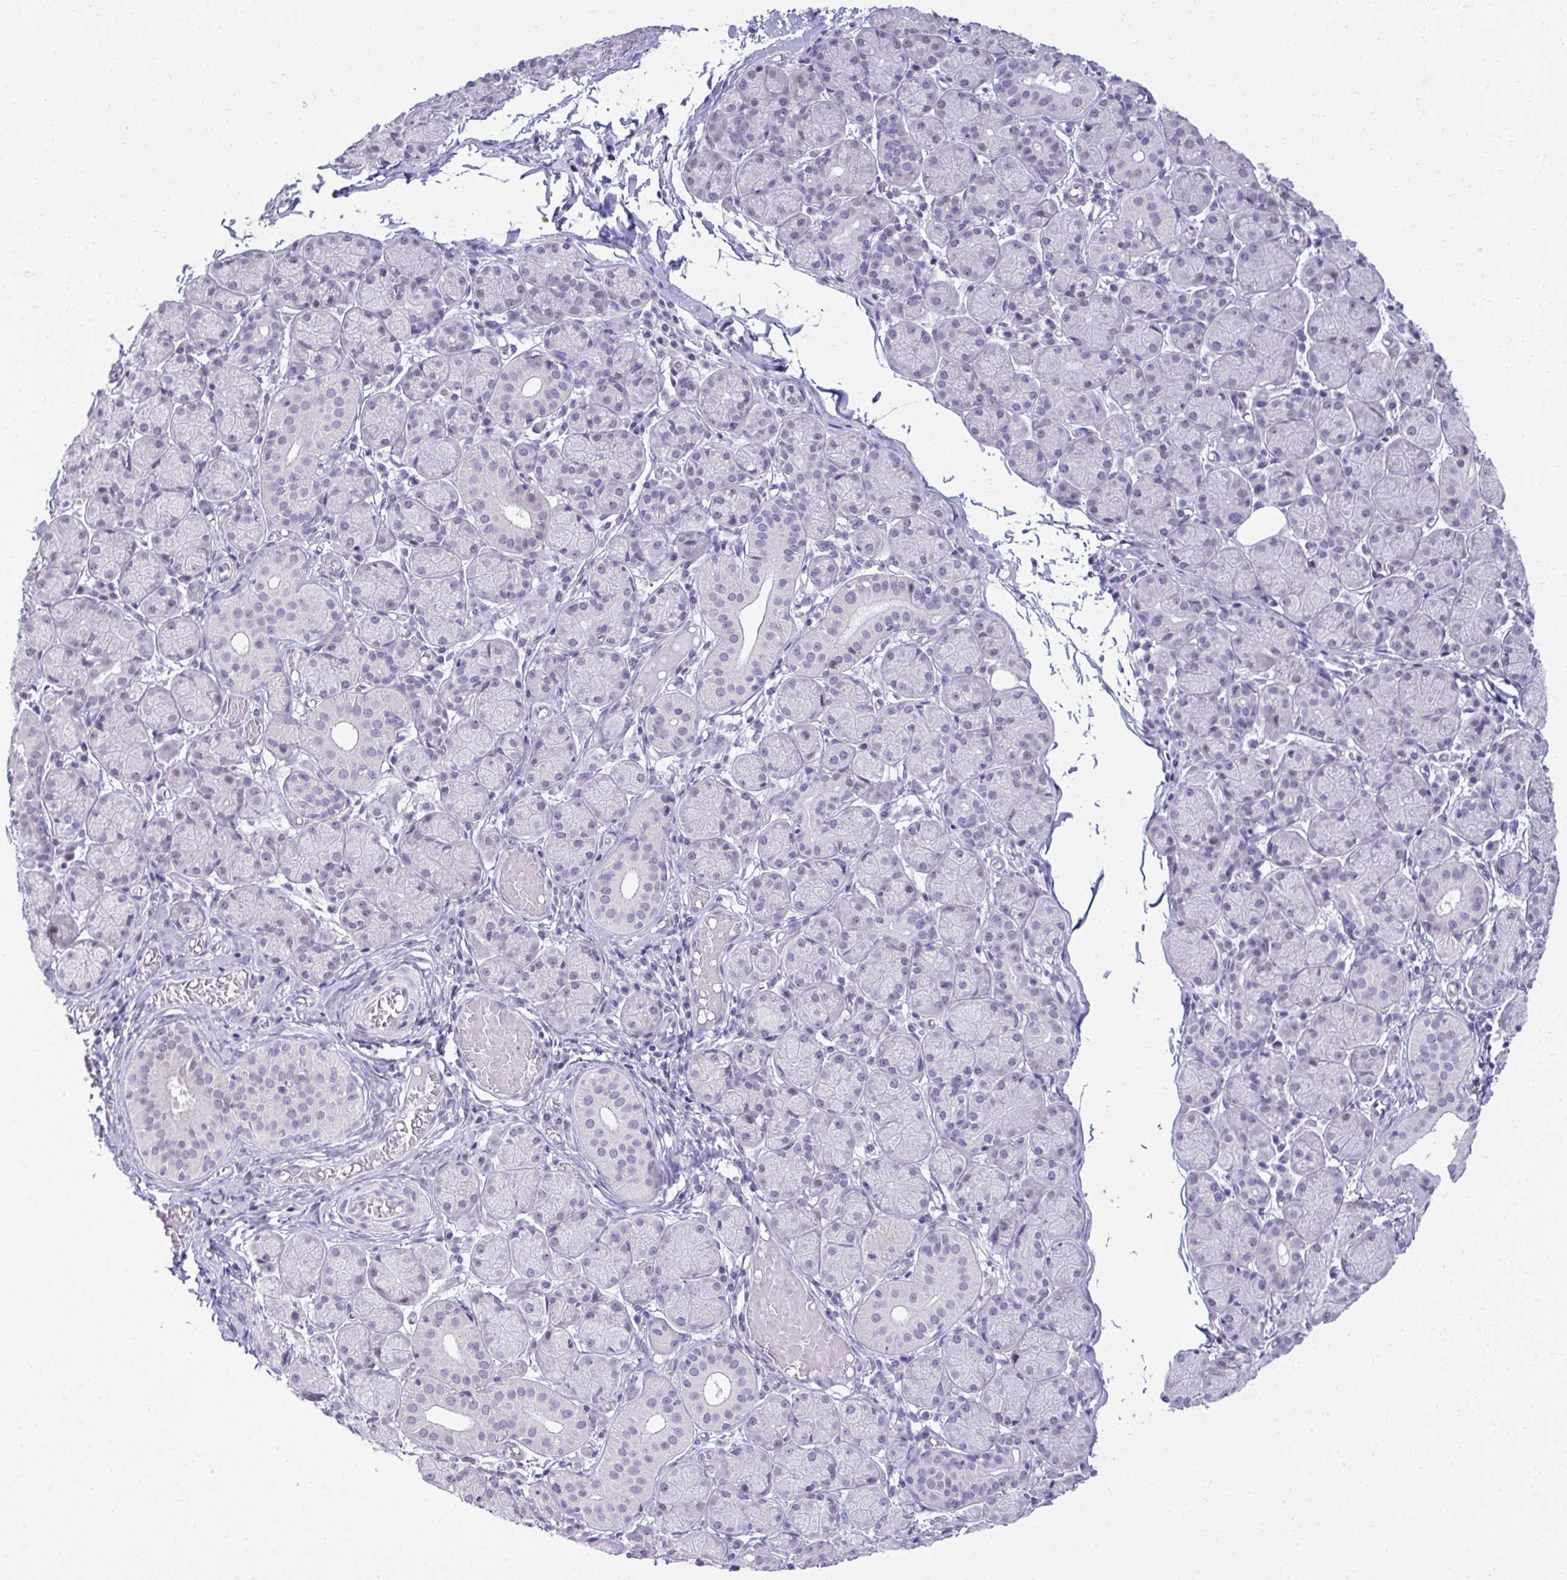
{"staining": {"intensity": "negative", "quantity": "none", "location": "none"}, "tissue": "salivary gland", "cell_type": "Glandular cells", "image_type": "normal", "snomed": [{"axis": "morphology", "description": "Normal tissue, NOS"}, {"axis": "topography", "description": "Salivary gland"}], "caption": "Immunohistochemical staining of normal human salivary gland displays no significant staining in glandular cells. (DAB immunohistochemistry with hematoxylin counter stain).", "gene": "EID3", "patient": {"sex": "female", "age": 24}}